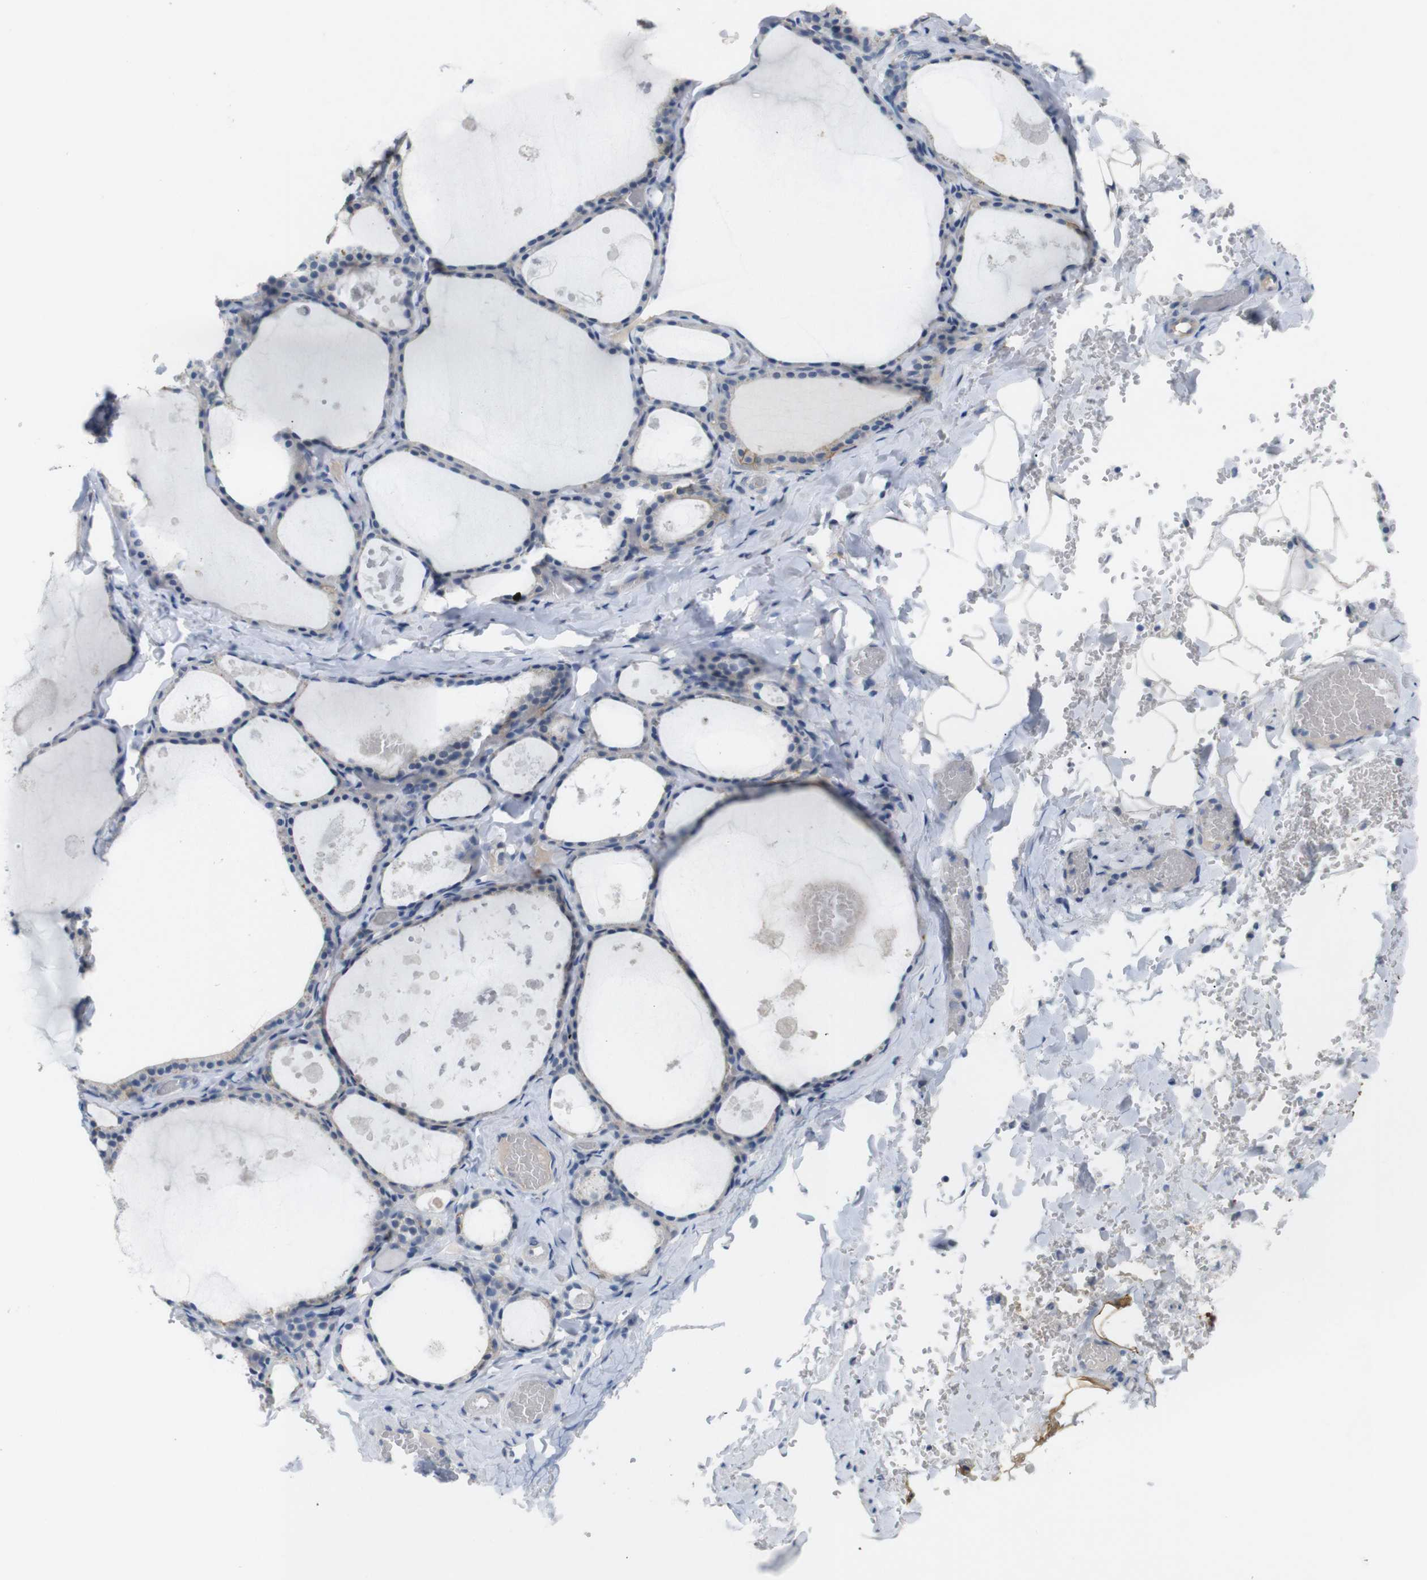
{"staining": {"intensity": "negative", "quantity": "none", "location": "none"}, "tissue": "thyroid gland", "cell_type": "Glandular cells", "image_type": "normal", "snomed": [{"axis": "morphology", "description": "Normal tissue, NOS"}, {"axis": "topography", "description": "Thyroid gland"}], "caption": "IHC image of benign thyroid gland: human thyroid gland stained with DAB displays no significant protein positivity in glandular cells.", "gene": "CHRM5", "patient": {"sex": "male", "age": 56}}